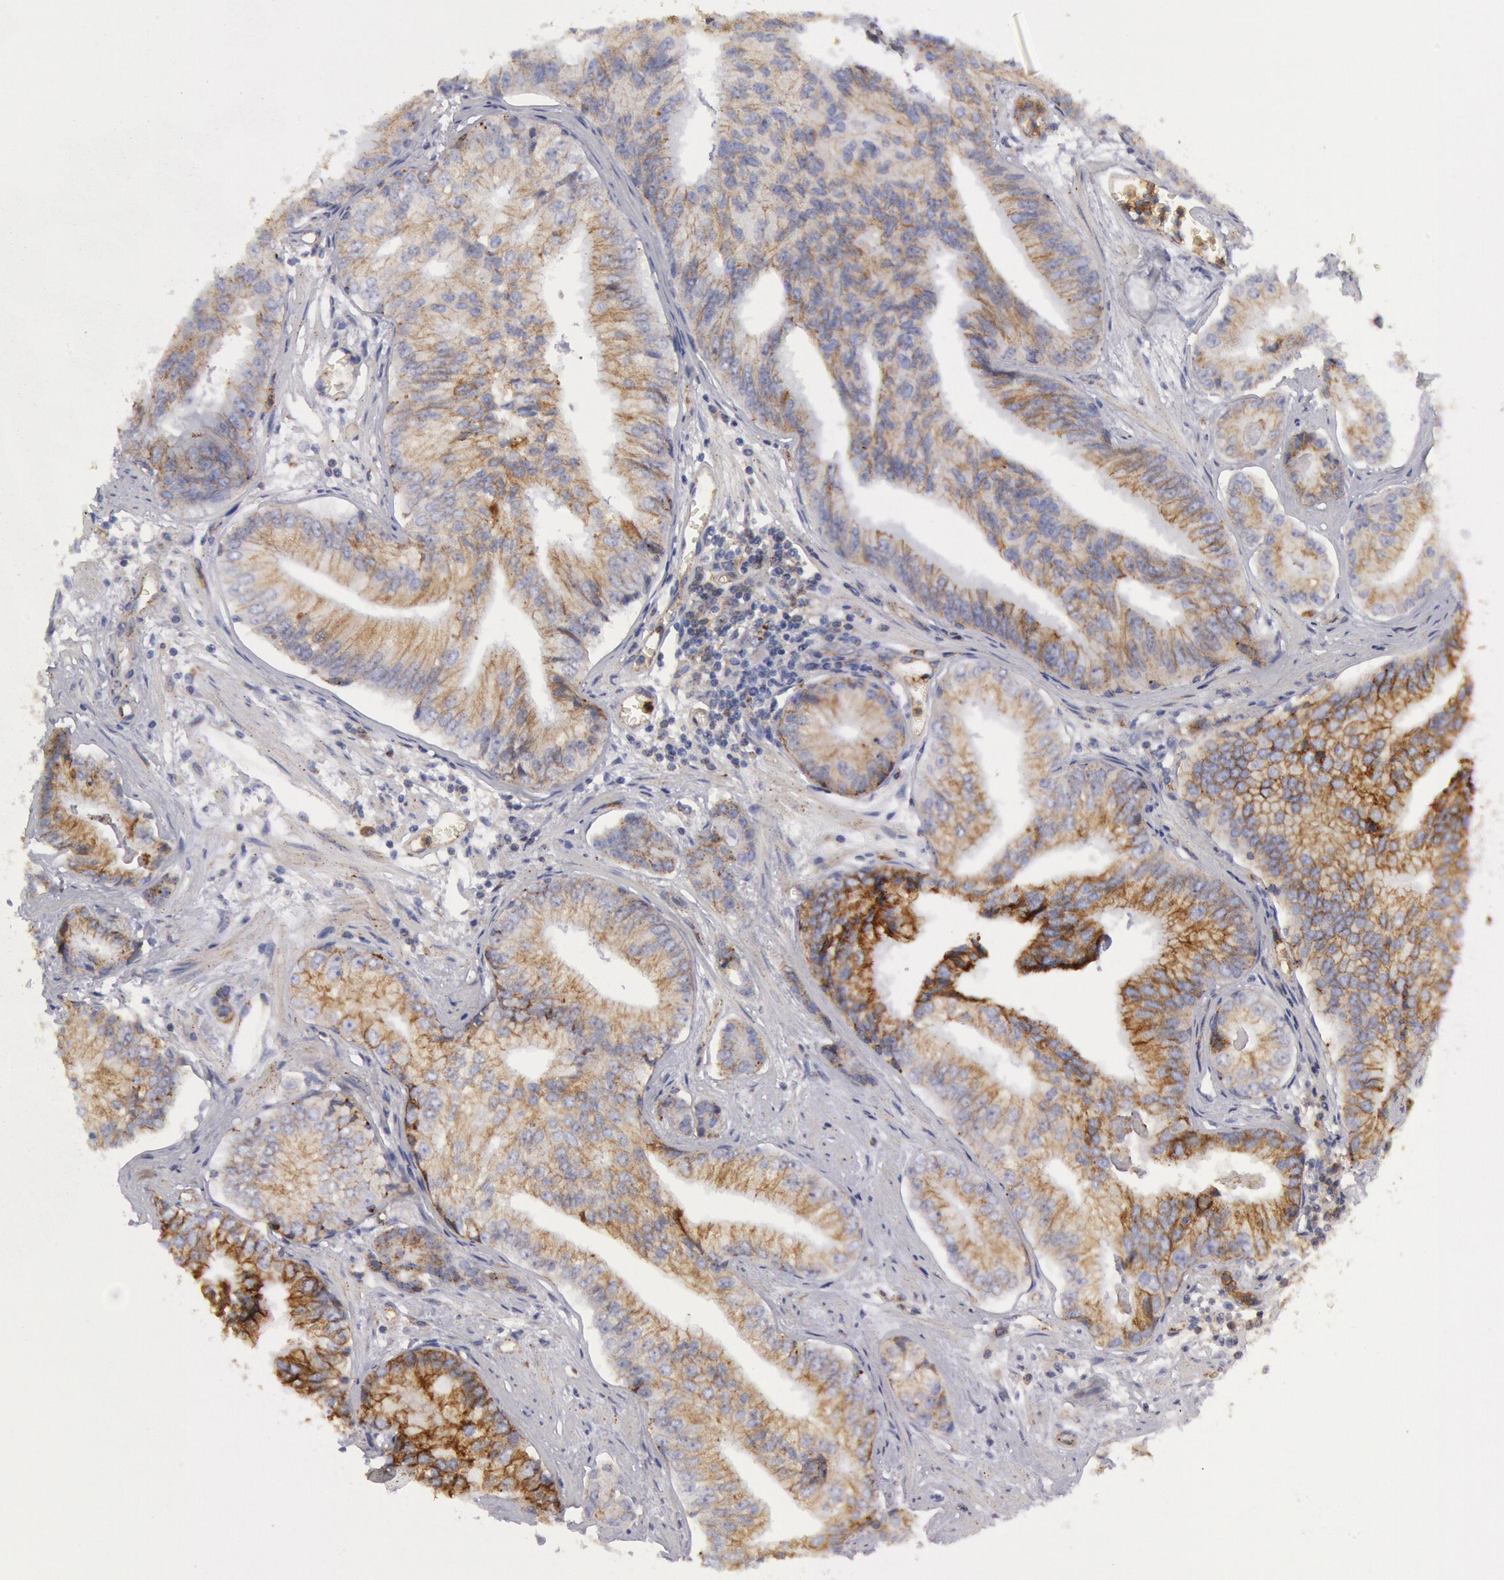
{"staining": {"intensity": "weak", "quantity": ">75%", "location": "cytoplasmic/membranous"}, "tissue": "prostate cancer", "cell_type": "Tumor cells", "image_type": "cancer", "snomed": [{"axis": "morphology", "description": "Adenocarcinoma, High grade"}, {"axis": "topography", "description": "Prostate"}], "caption": "A low amount of weak cytoplasmic/membranous staining is identified in approximately >75% of tumor cells in adenocarcinoma (high-grade) (prostate) tissue.", "gene": "FLOT1", "patient": {"sex": "male", "age": 56}}